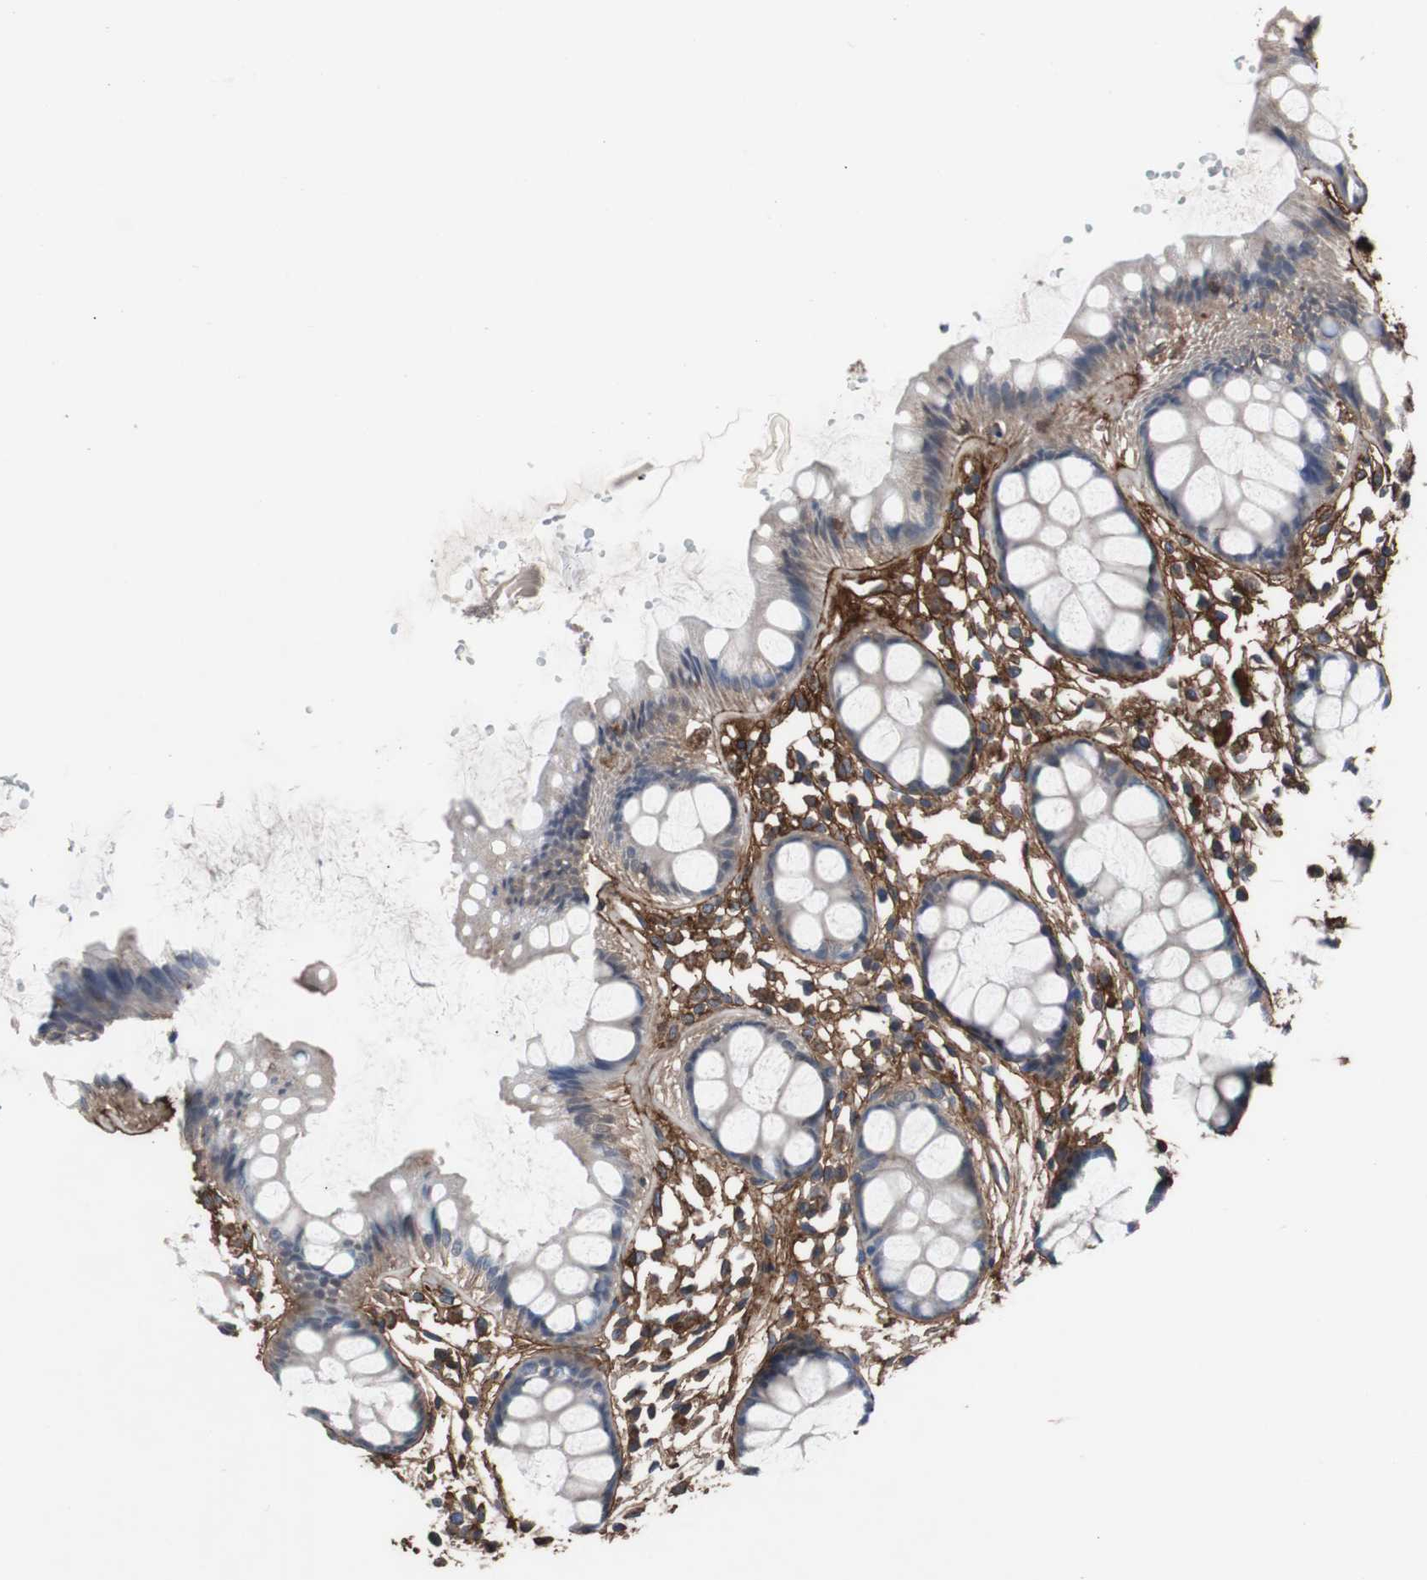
{"staining": {"intensity": "negative", "quantity": "none", "location": "none"}, "tissue": "rectum", "cell_type": "Glandular cells", "image_type": "normal", "snomed": [{"axis": "morphology", "description": "Normal tissue, NOS"}, {"axis": "topography", "description": "Rectum"}], "caption": "The immunohistochemistry (IHC) image has no significant positivity in glandular cells of rectum. The staining was performed using DAB (3,3'-diaminobenzidine) to visualize the protein expression in brown, while the nuclei were stained in blue with hematoxylin (Magnification: 20x).", "gene": "COL6A2", "patient": {"sex": "female", "age": 66}}